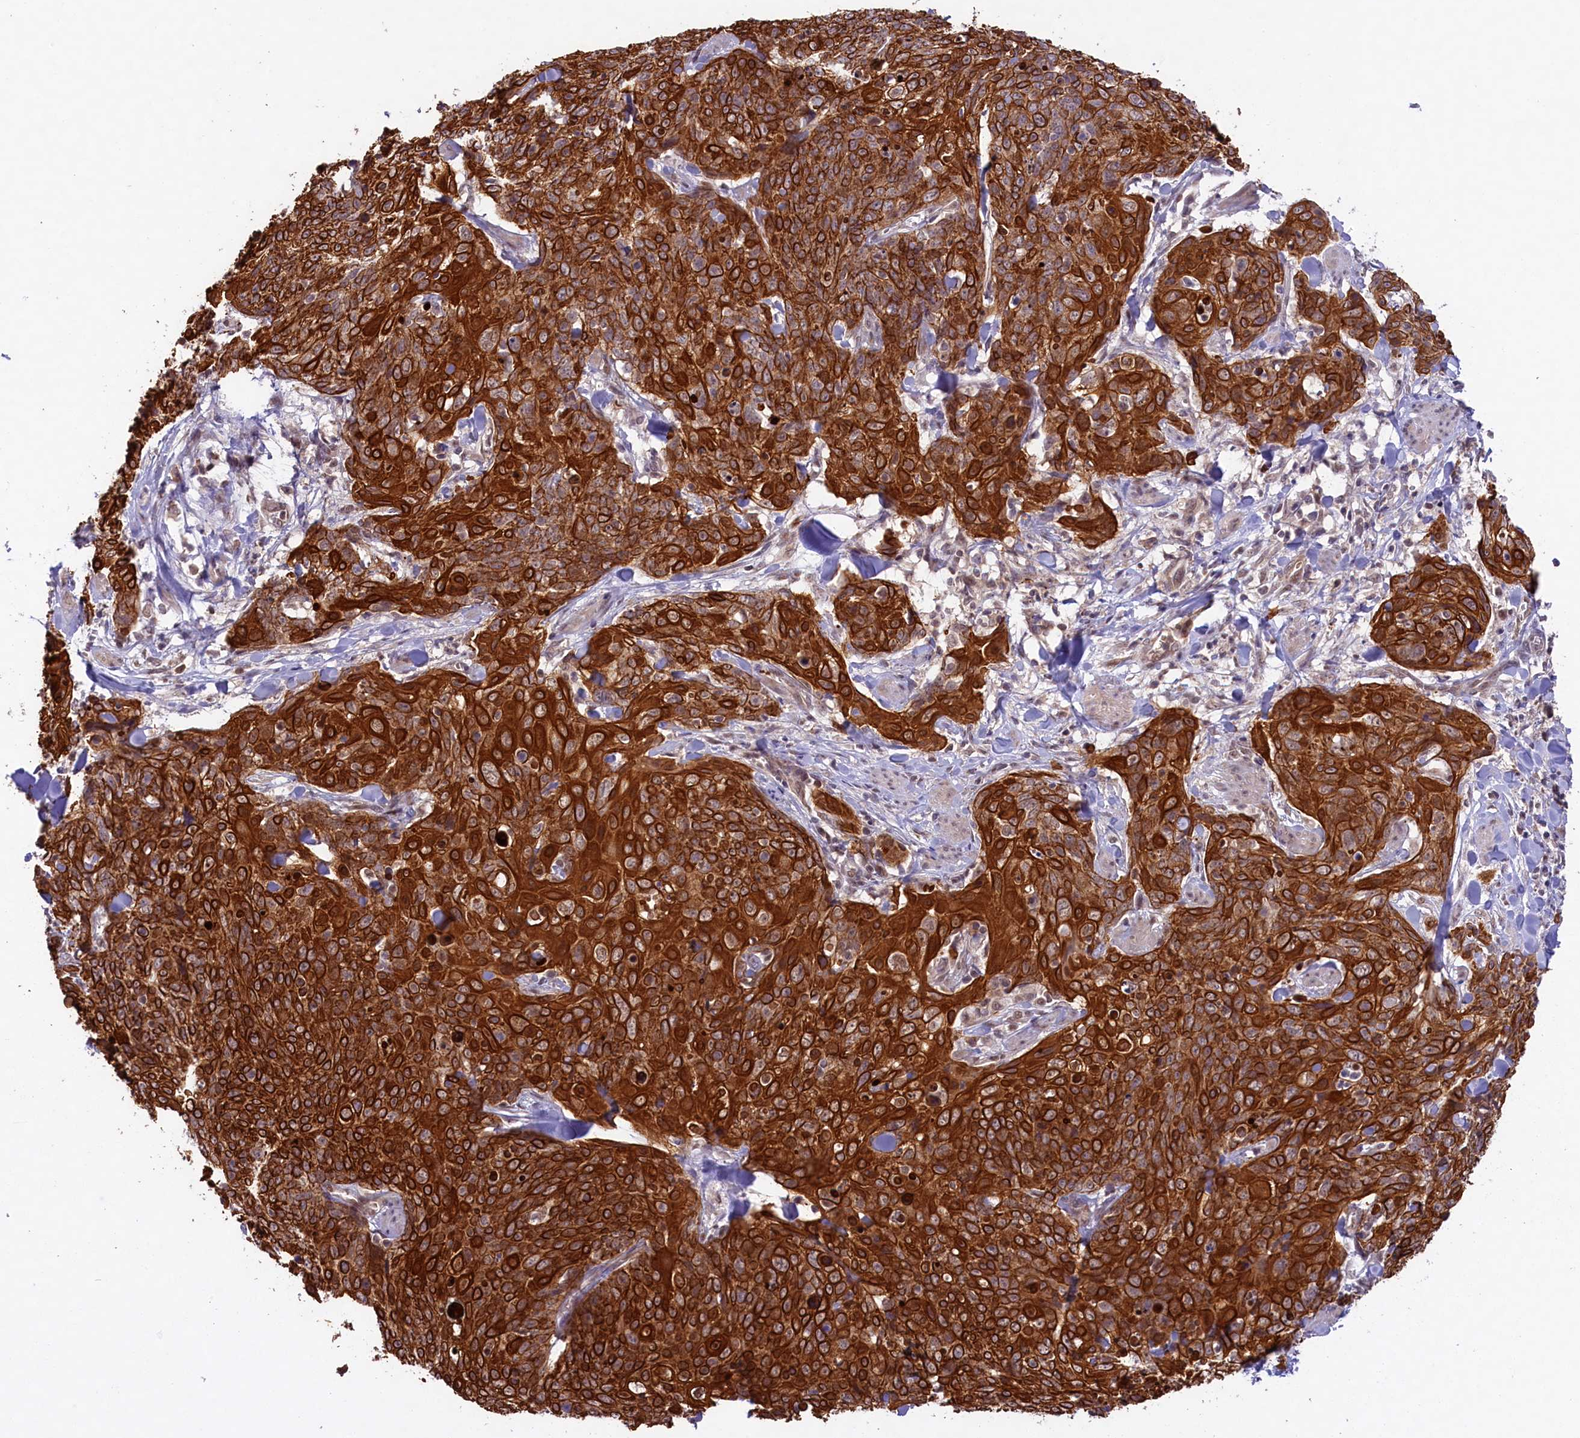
{"staining": {"intensity": "strong", "quantity": ">75%", "location": "cytoplasmic/membranous"}, "tissue": "skin cancer", "cell_type": "Tumor cells", "image_type": "cancer", "snomed": [{"axis": "morphology", "description": "Squamous cell carcinoma, NOS"}, {"axis": "topography", "description": "Skin"}, {"axis": "topography", "description": "Vulva"}], "caption": "Immunohistochemical staining of skin cancer (squamous cell carcinoma) exhibits high levels of strong cytoplasmic/membranous protein positivity in approximately >75% of tumor cells. (brown staining indicates protein expression, while blue staining denotes nuclei).", "gene": "CARD8", "patient": {"sex": "female", "age": 85}}